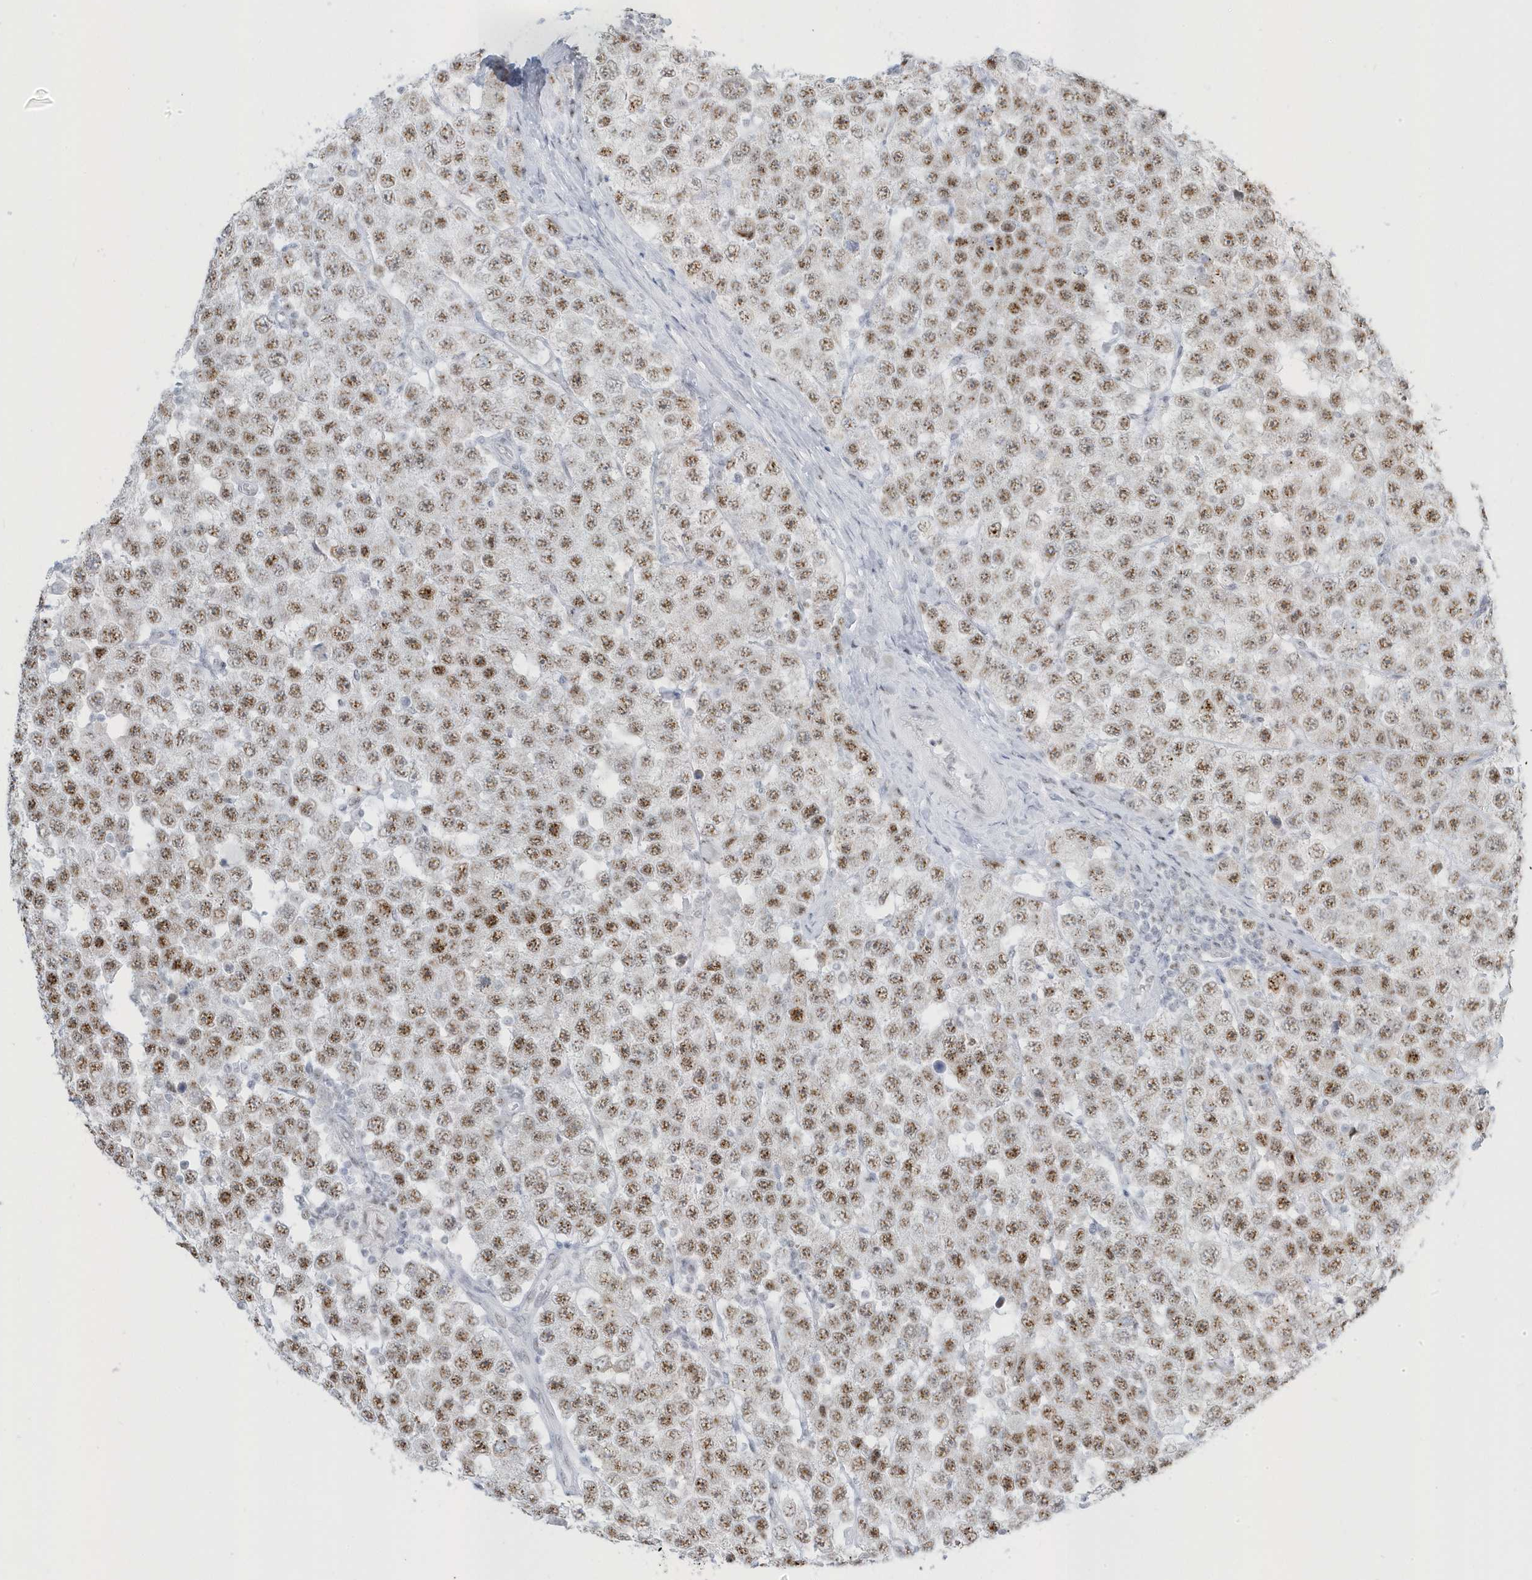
{"staining": {"intensity": "moderate", "quantity": ">75%", "location": "nuclear"}, "tissue": "testis cancer", "cell_type": "Tumor cells", "image_type": "cancer", "snomed": [{"axis": "morphology", "description": "Seminoma, NOS"}, {"axis": "topography", "description": "Testis"}], "caption": "Immunohistochemistry micrograph of human testis seminoma stained for a protein (brown), which reveals medium levels of moderate nuclear staining in approximately >75% of tumor cells.", "gene": "PLEKHN1", "patient": {"sex": "male", "age": 28}}